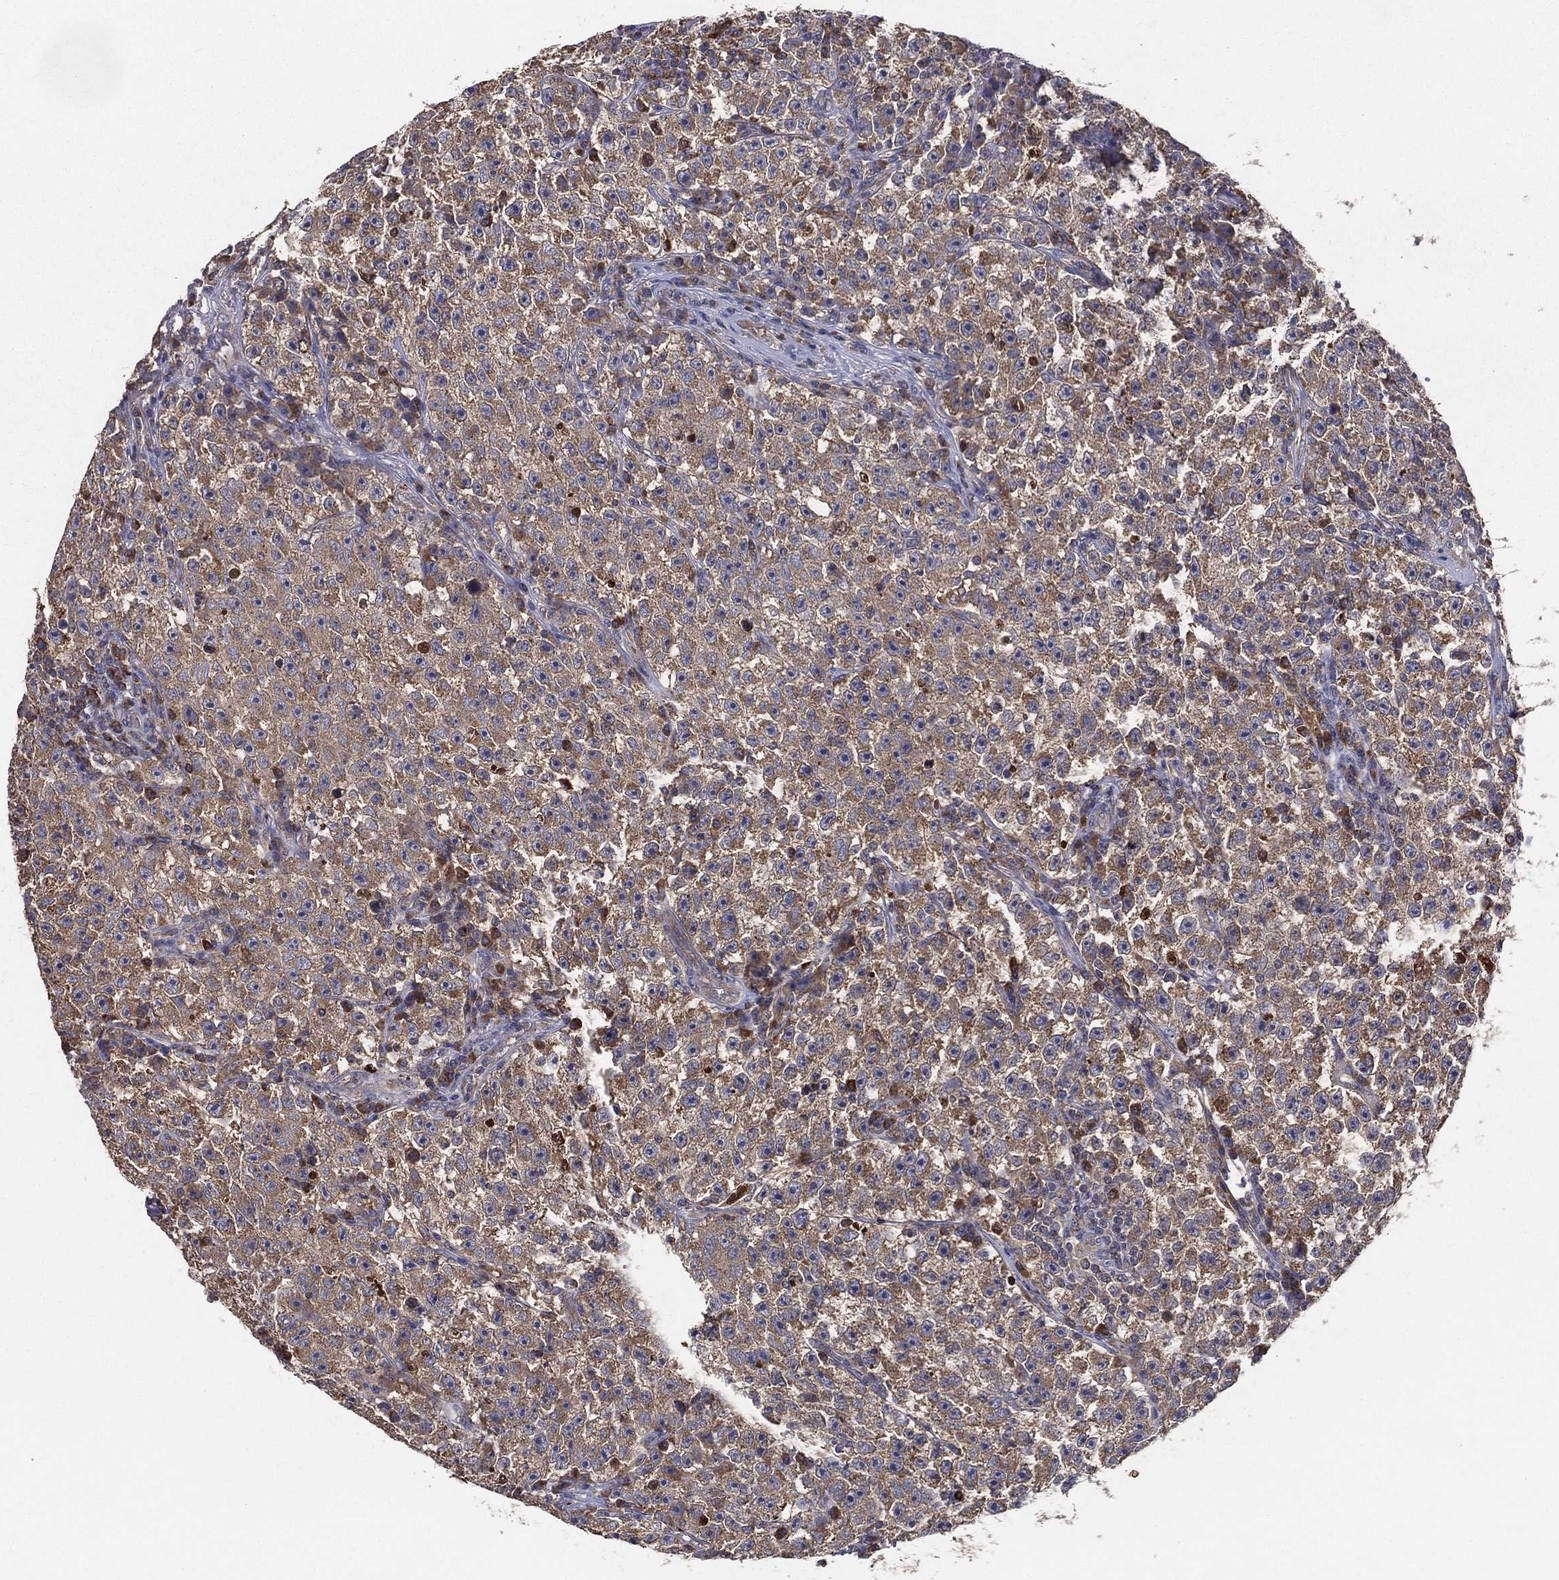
{"staining": {"intensity": "moderate", "quantity": ">75%", "location": "cytoplasmic/membranous"}, "tissue": "testis cancer", "cell_type": "Tumor cells", "image_type": "cancer", "snomed": [{"axis": "morphology", "description": "Seminoma, NOS"}, {"axis": "topography", "description": "Testis"}], "caption": "Protein positivity by immunohistochemistry (IHC) shows moderate cytoplasmic/membranous positivity in about >75% of tumor cells in testis seminoma. (DAB = brown stain, brightfield microscopy at high magnification).", "gene": "MT-ND1", "patient": {"sex": "male", "age": 22}}